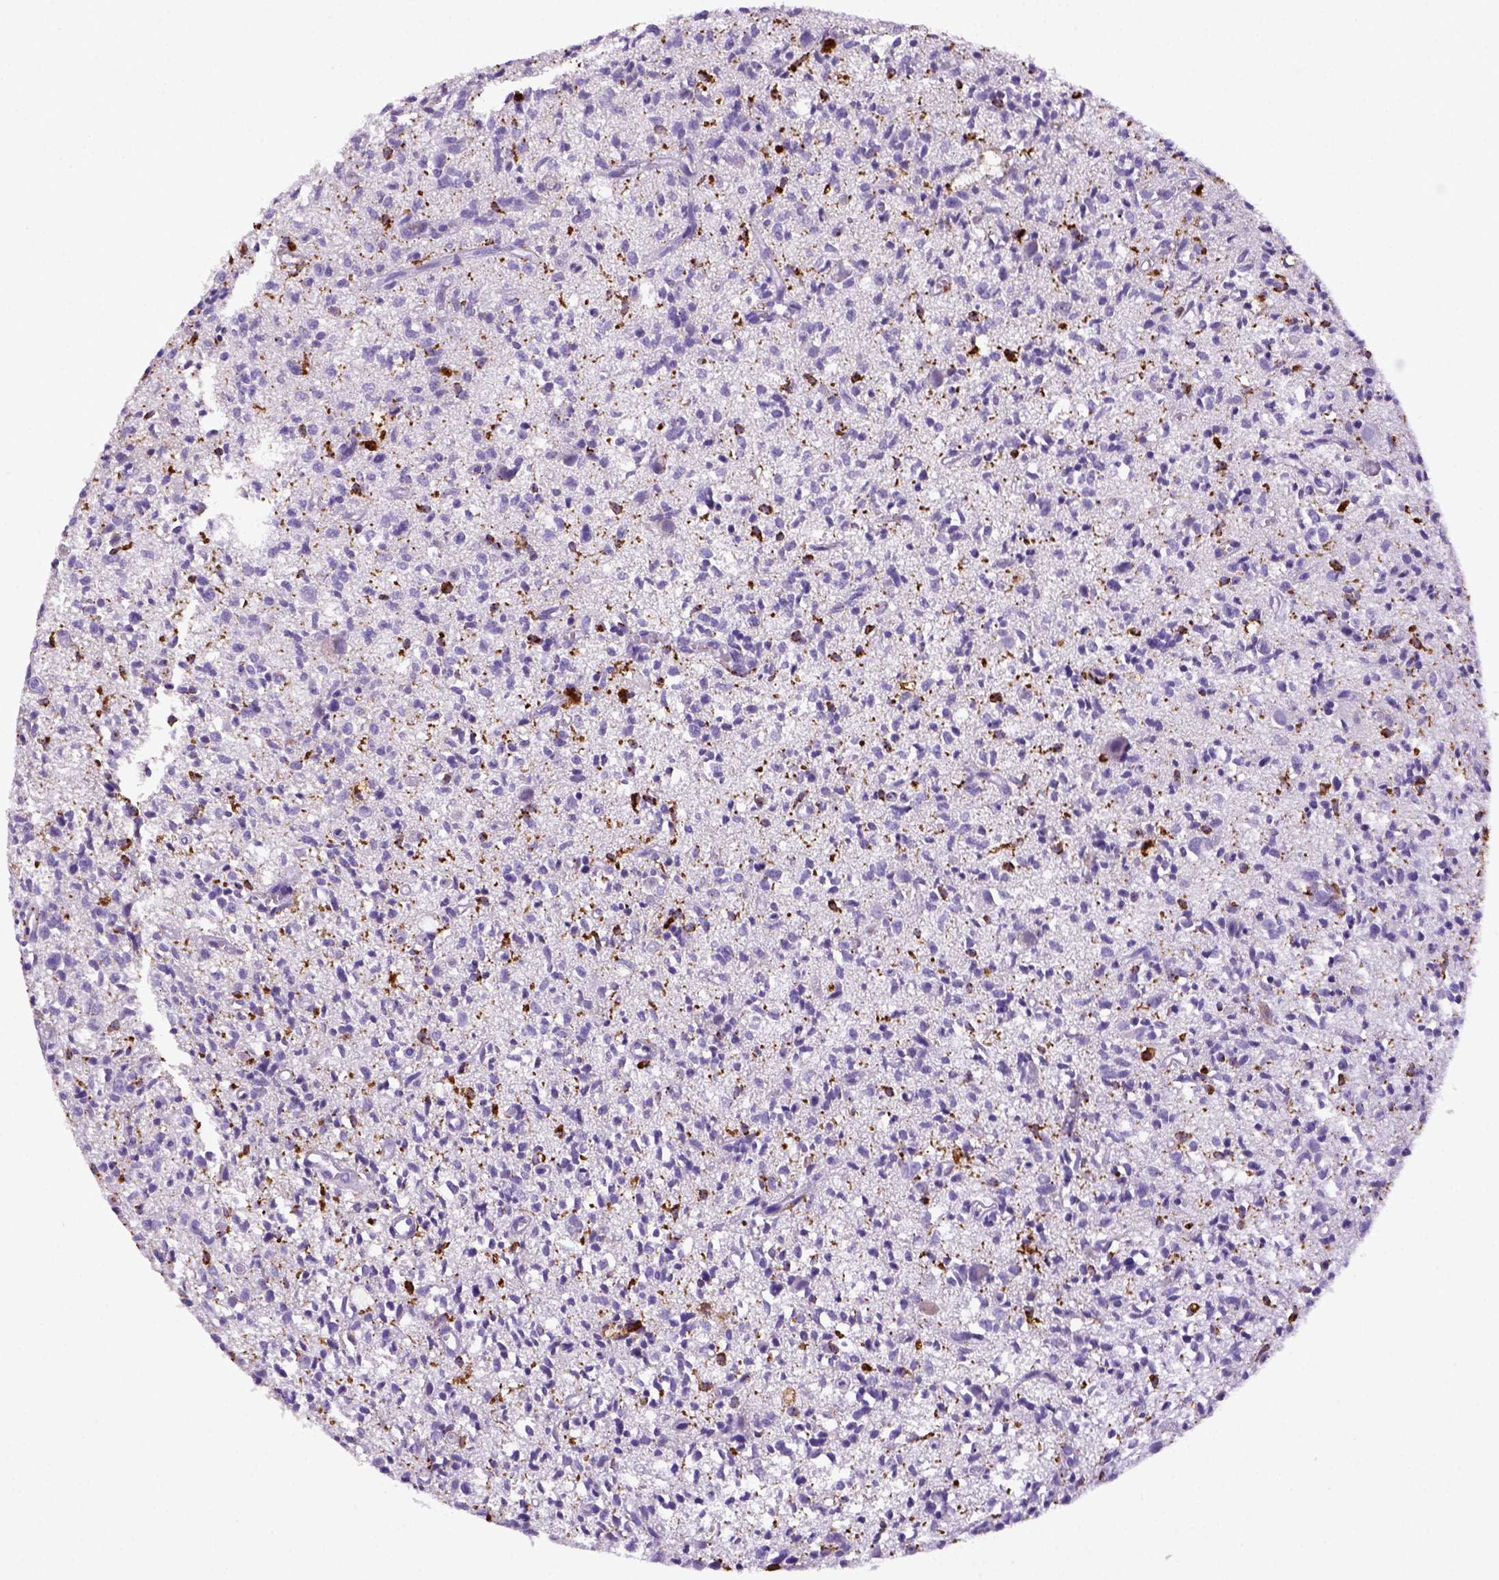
{"staining": {"intensity": "negative", "quantity": "none", "location": "none"}, "tissue": "glioma", "cell_type": "Tumor cells", "image_type": "cancer", "snomed": [{"axis": "morphology", "description": "Glioma, malignant, Low grade"}, {"axis": "topography", "description": "Brain"}], "caption": "Image shows no protein positivity in tumor cells of malignant glioma (low-grade) tissue. (DAB IHC visualized using brightfield microscopy, high magnification).", "gene": "CD68", "patient": {"sex": "male", "age": 64}}